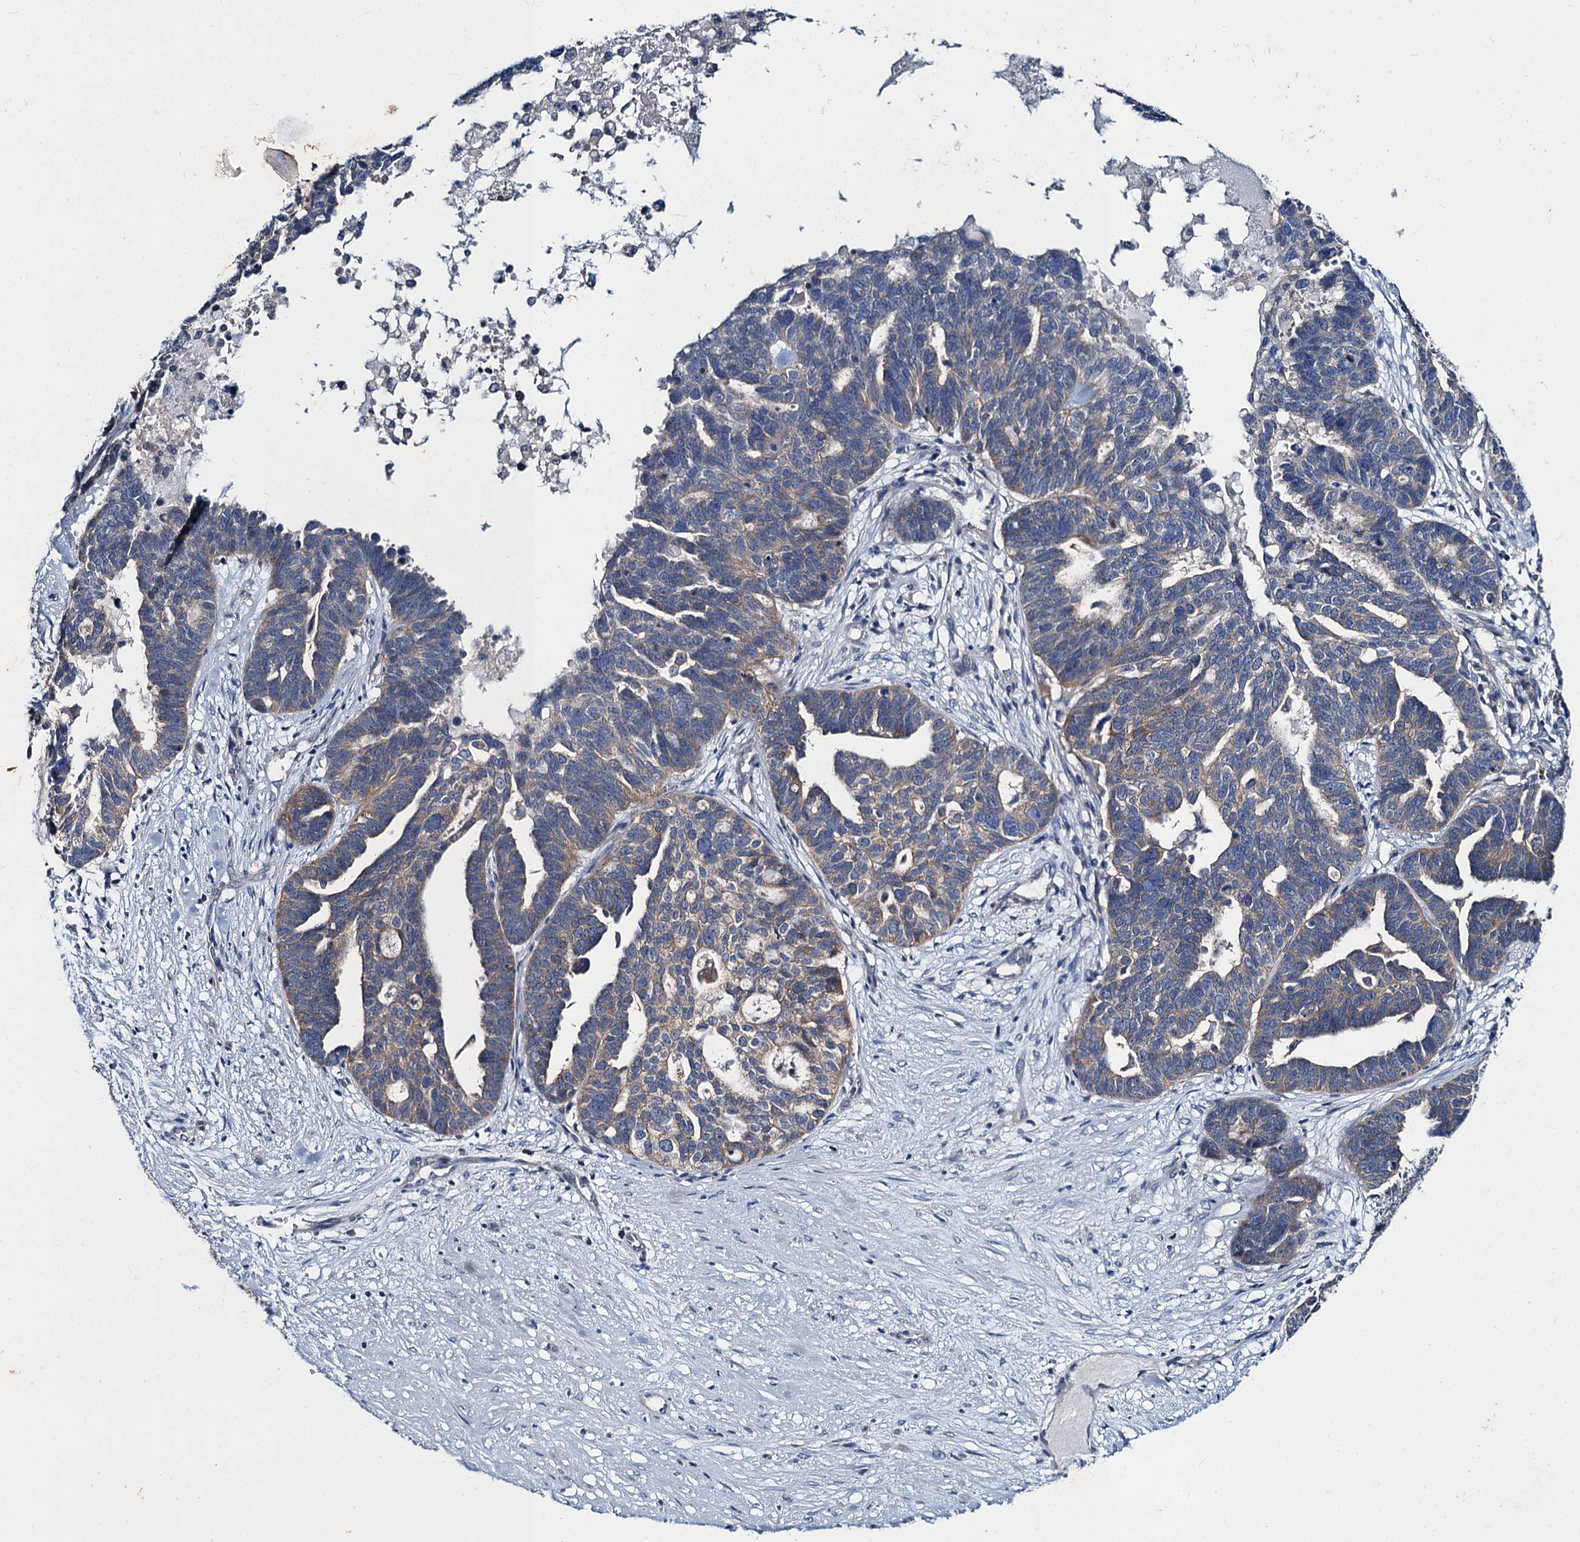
{"staining": {"intensity": "weak", "quantity": "<25%", "location": "cytoplasmic/membranous"}, "tissue": "ovarian cancer", "cell_type": "Tumor cells", "image_type": "cancer", "snomed": [{"axis": "morphology", "description": "Cystadenocarcinoma, serous, NOS"}, {"axis": "topography", "description": "Ovary"}], "caption": "The immunohistochemistry (IHC) histopathology image has no significant positivity in tumor cells of ovarian cancer tissue. Nuclei are stained in blue.", "gene": "SNAP29", "patient": {"sex": "female", "age": 59}}